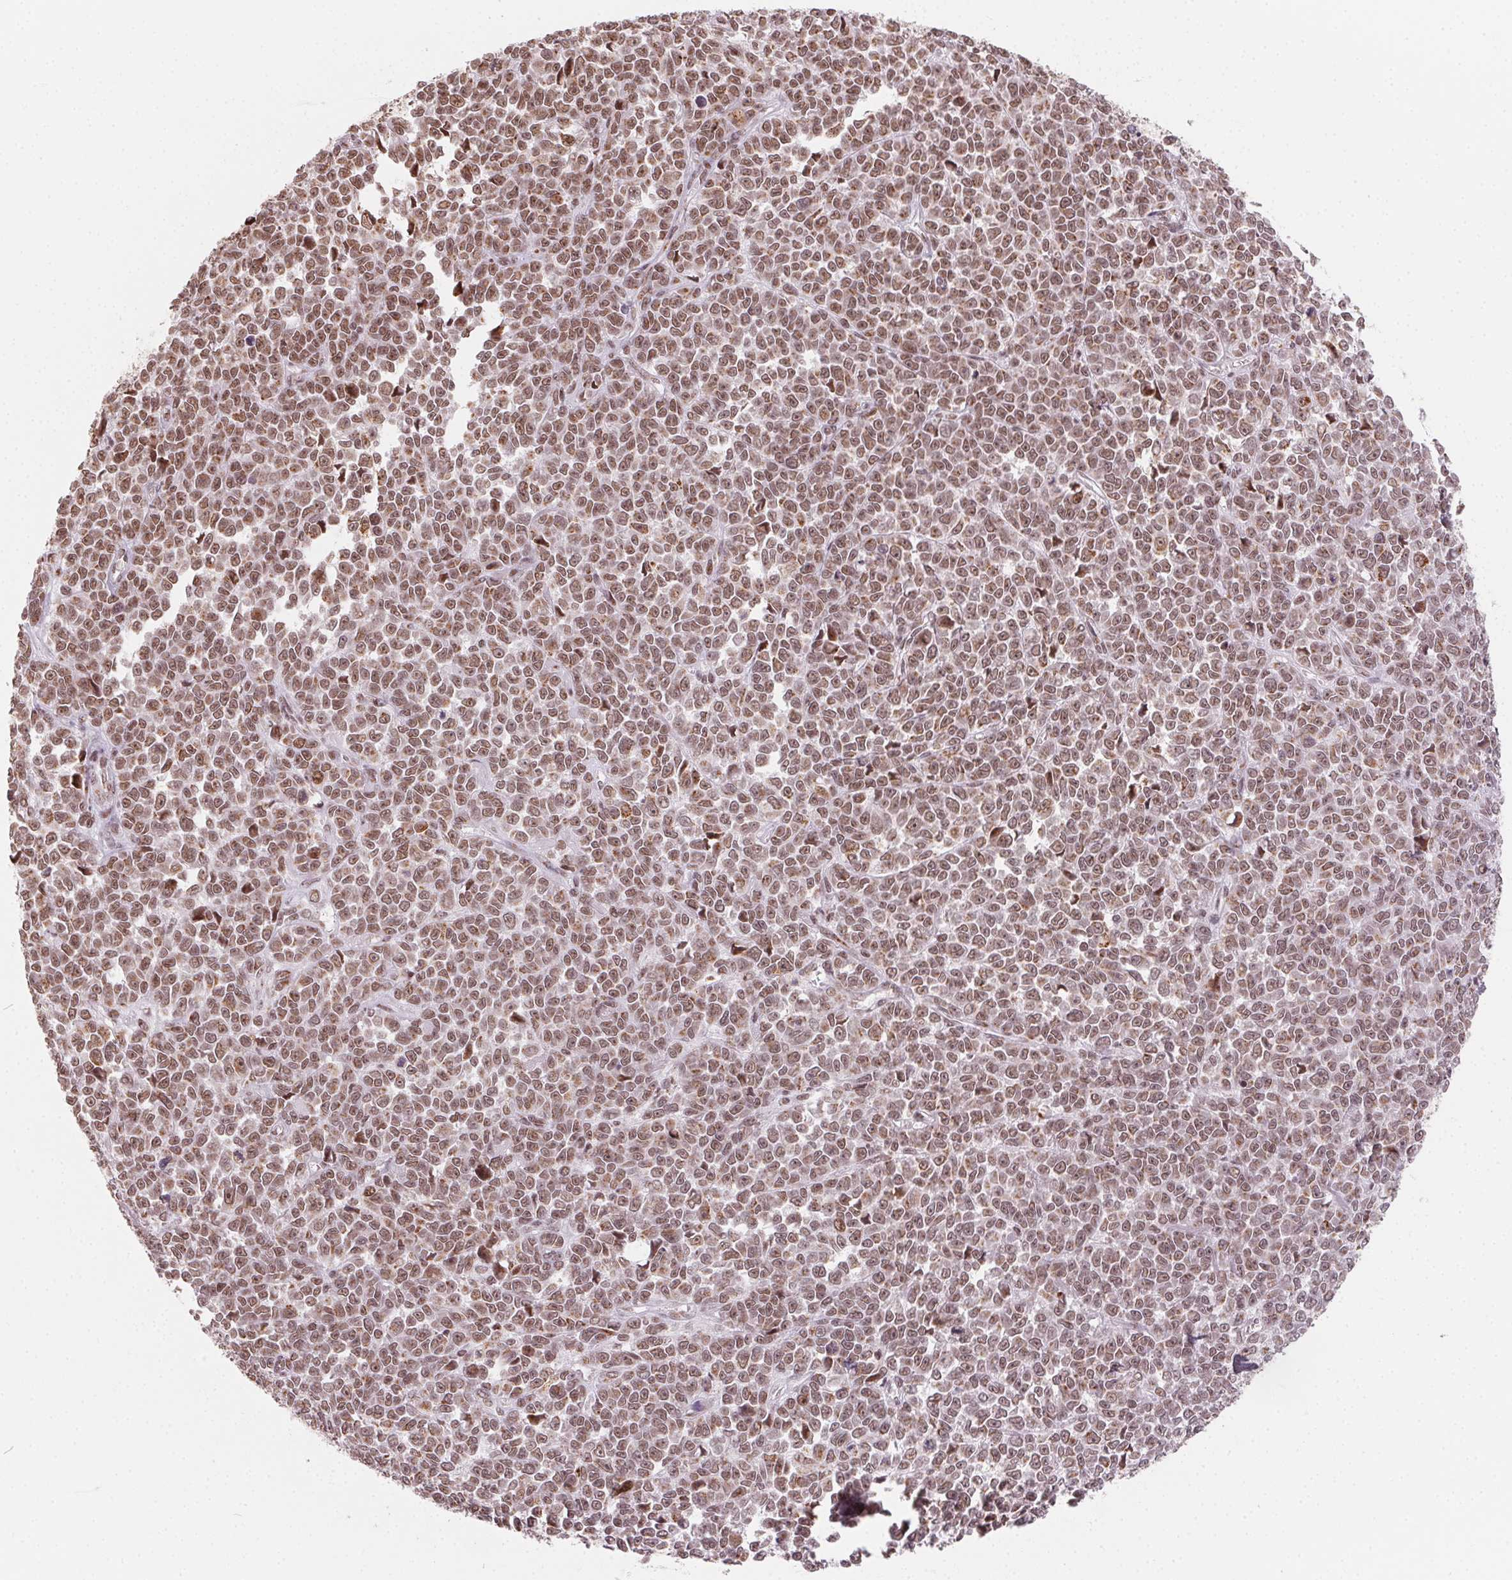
{"staining": {"intensity": "moderate", "quantity": ">75%", "location": "nuclear"}, "tissue": "melanoma", "cell_type": "Tumor cells", "image_type": "cancer", "snomed": [{"axis": "morphology", "description": "Malignant melanoma, NOS"}, {"axis": "topography", "description": "Skin"}], "caption": "Protein staining demonstrates moderate nuclear staining in approximately >75% of tumor cells in melanoma.", "gene": "TOPORS", "patient": {"sex": "female", "age": 95}}